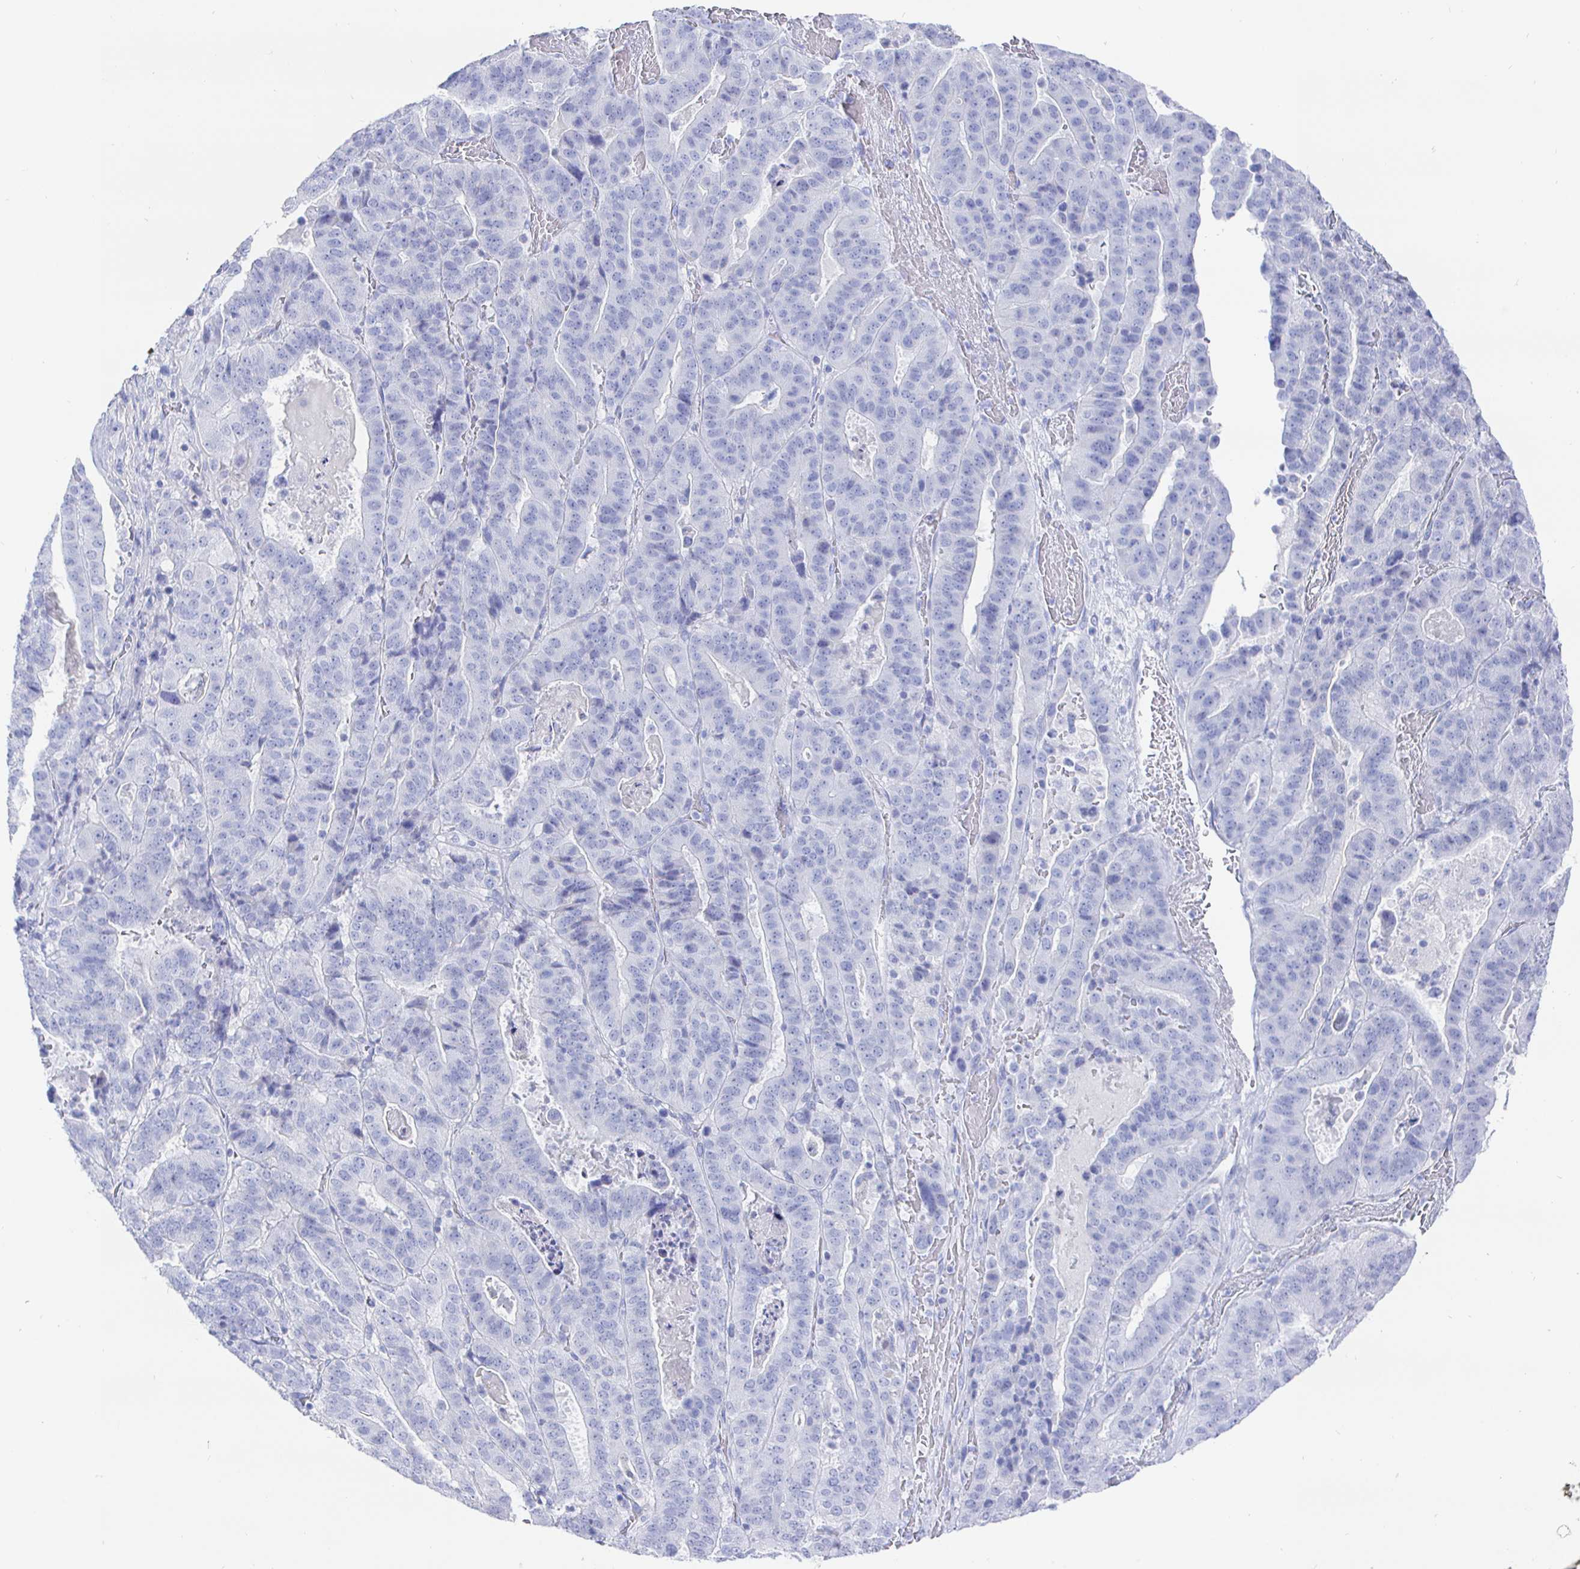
{"staining": {"intensity": "negative", "quantity": "none", "location": "none"}, "tissue": "stomach cancer", "cell_type": "Tumor cells", "image_type": "cancer", "snomed": [{"axis": "morphology", "description": "Adenocarcinoma, NOS"}, {"axis": "topography", "description": "Stomach"}], "caption": "Adenocarcinoma (stomach) was stained to show a protein in brown. There is no significant positivity in tumor cells. Brightfield microscopy of immunohistochemistry (IHC) stained with DAB (brown) and hematoxylin (blue), captured at high magnification.", "gene": "CLCA1", "patient": {"sex": "male", "age": 48}}